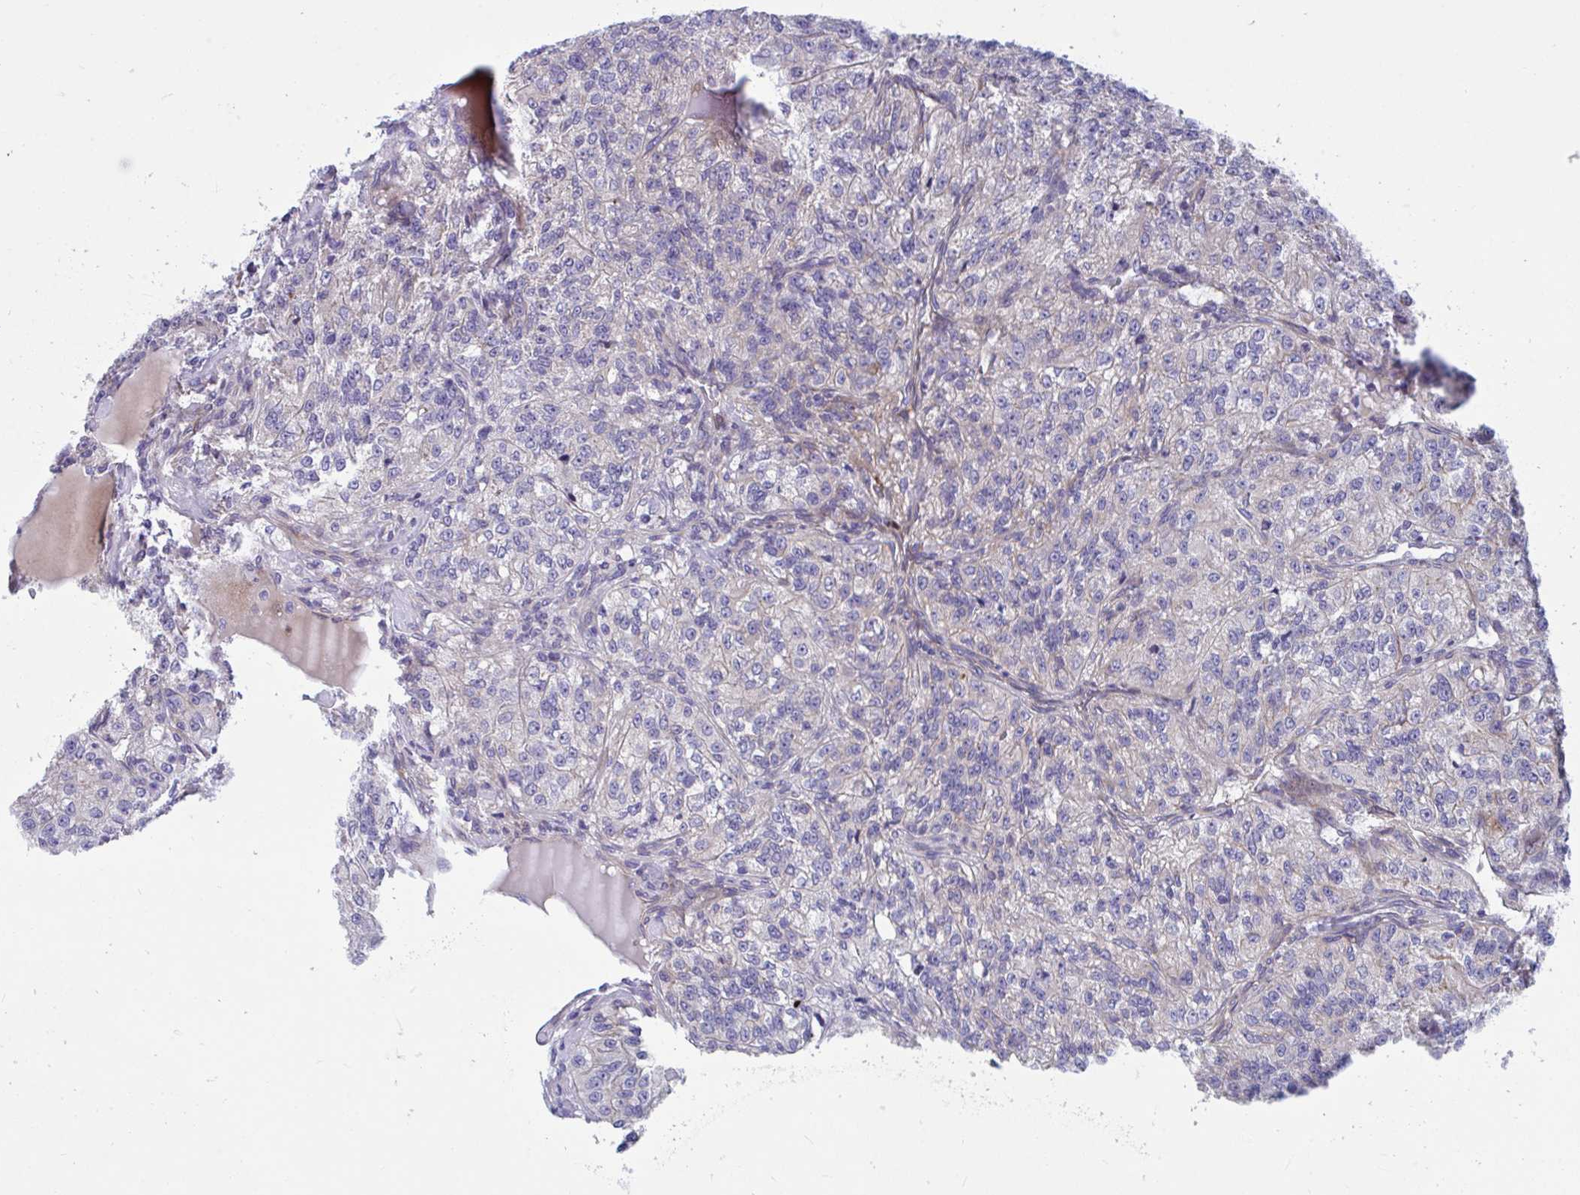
{"staining": {"intensity": "weak", "quantity": "<25%", "location": "cytoplasmic/membranous"}, "tissue": "renal cancer", "cell_type": "Tumor cells", "image_type": "cancer", "snomed": [{"axis": "morphology", "description": "Adenocarcinoma, NOS"}, {"axis": "topography", "description": "Kidney"}], "caption": "An IHC photomicrograph of renal adenocarcinoma is shown. There is no staining in tumor cells of renal adenocarcinoma. The staining was performed using DAB (3,3'-diaminobenzidine) to visualize the protein expression in brown, while the nuclei were stained in blue with hematoxylin (Magnification: 20x).", "gene": "WBP1", "patient": {"sex": "female", "age": 63}}